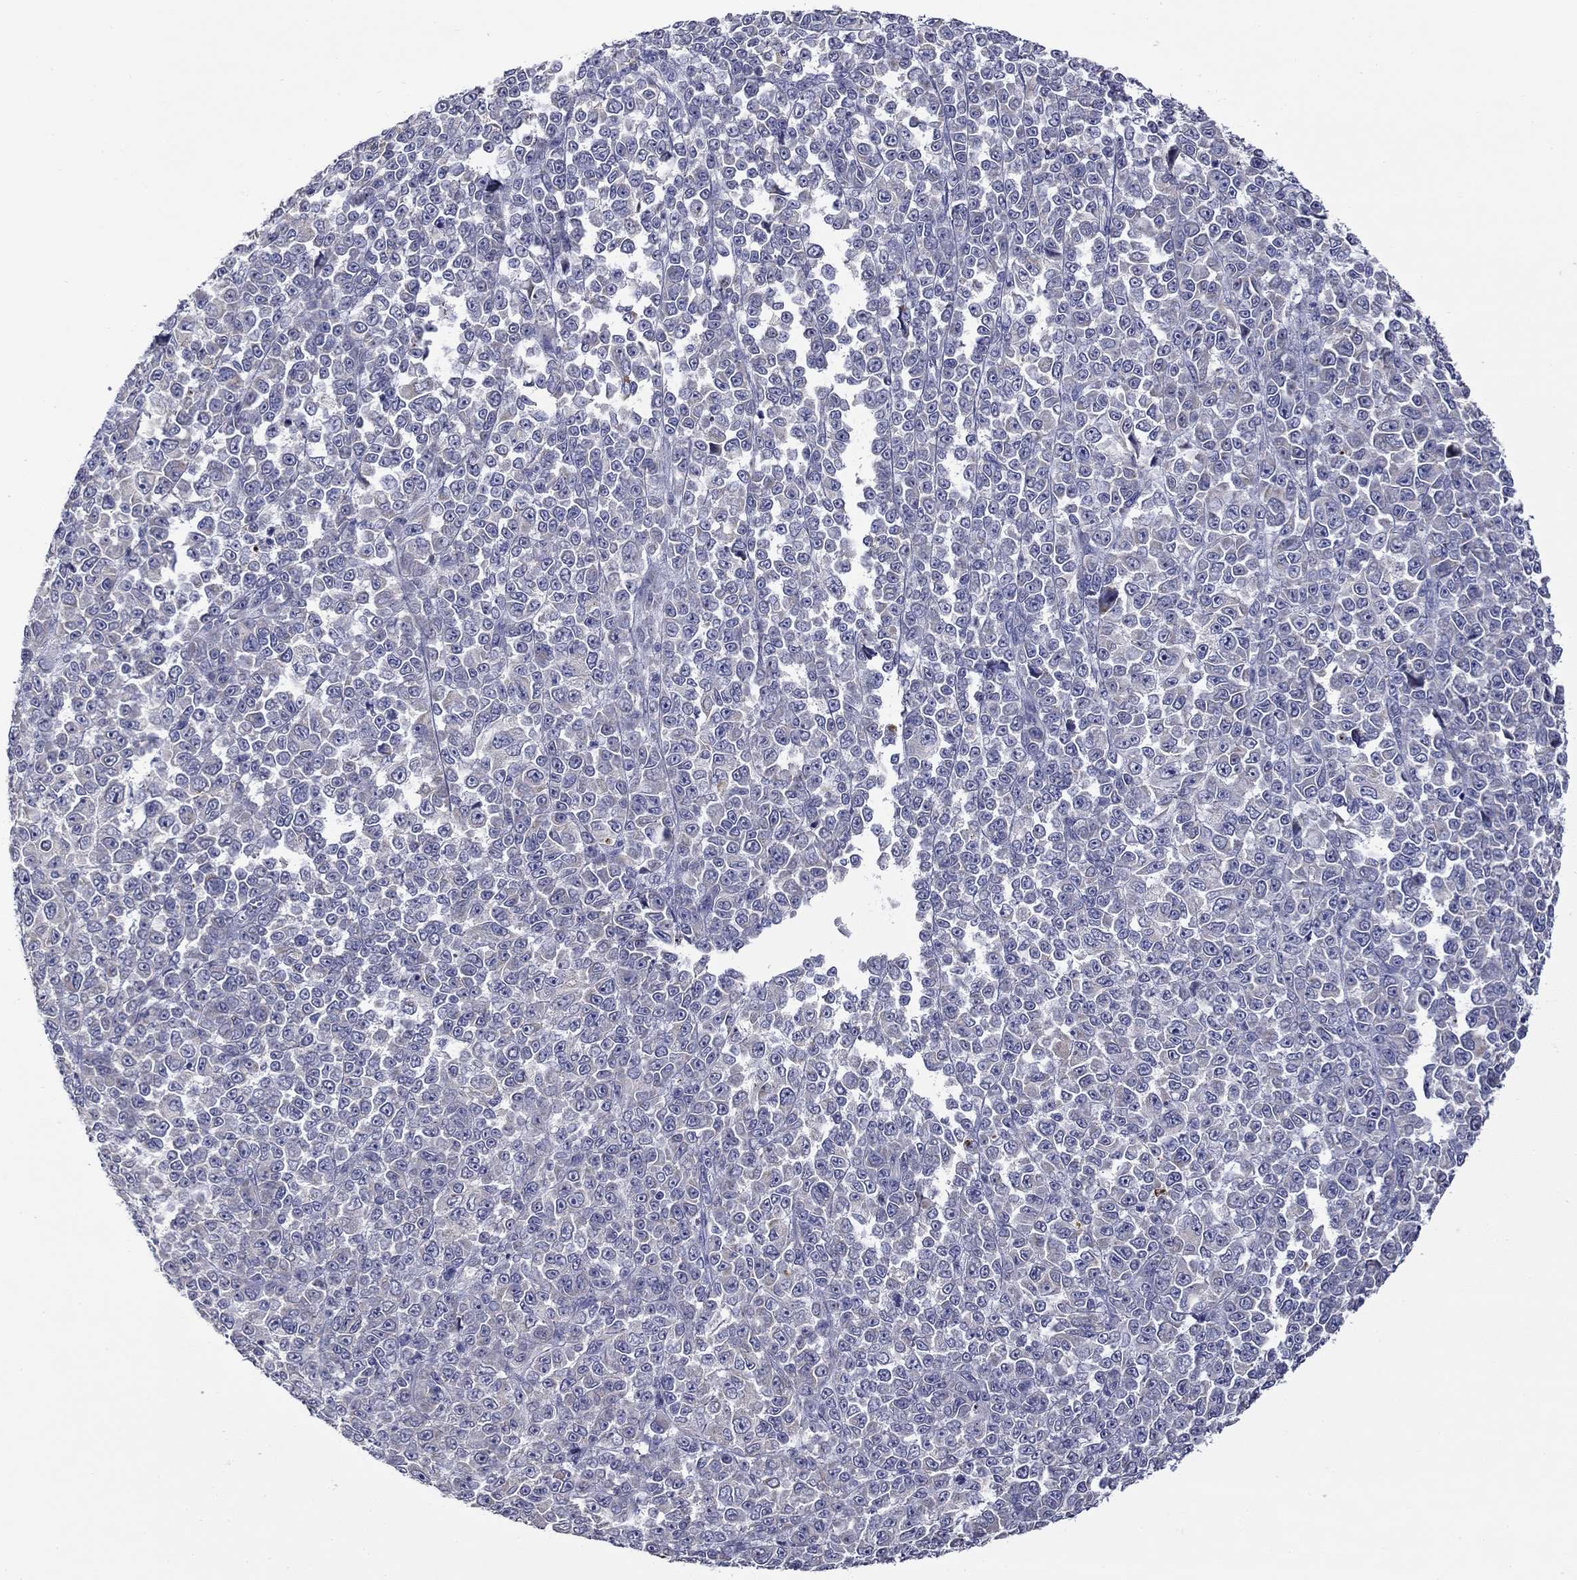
{"staining": {"intensity": "negative", "quantity": "none", "location": "none"}, "tissue": "melanoma", "cell_type": "Tumor cells", "image_type": "cancer", "snomed": [{"axis": "morphology", "description": "Malignant melanoma, NOS"}, {"axis": "topography", "description": "Skin"}], "caption": "IHC image of neoplastic tissue: human melanoma stained with DAB (3,3'-diaminobenzidine) demonstrates no significant protein positivity in tumor cells.", "gene": "SPATA7", "patient": {"sex": "female", "age": 95}}